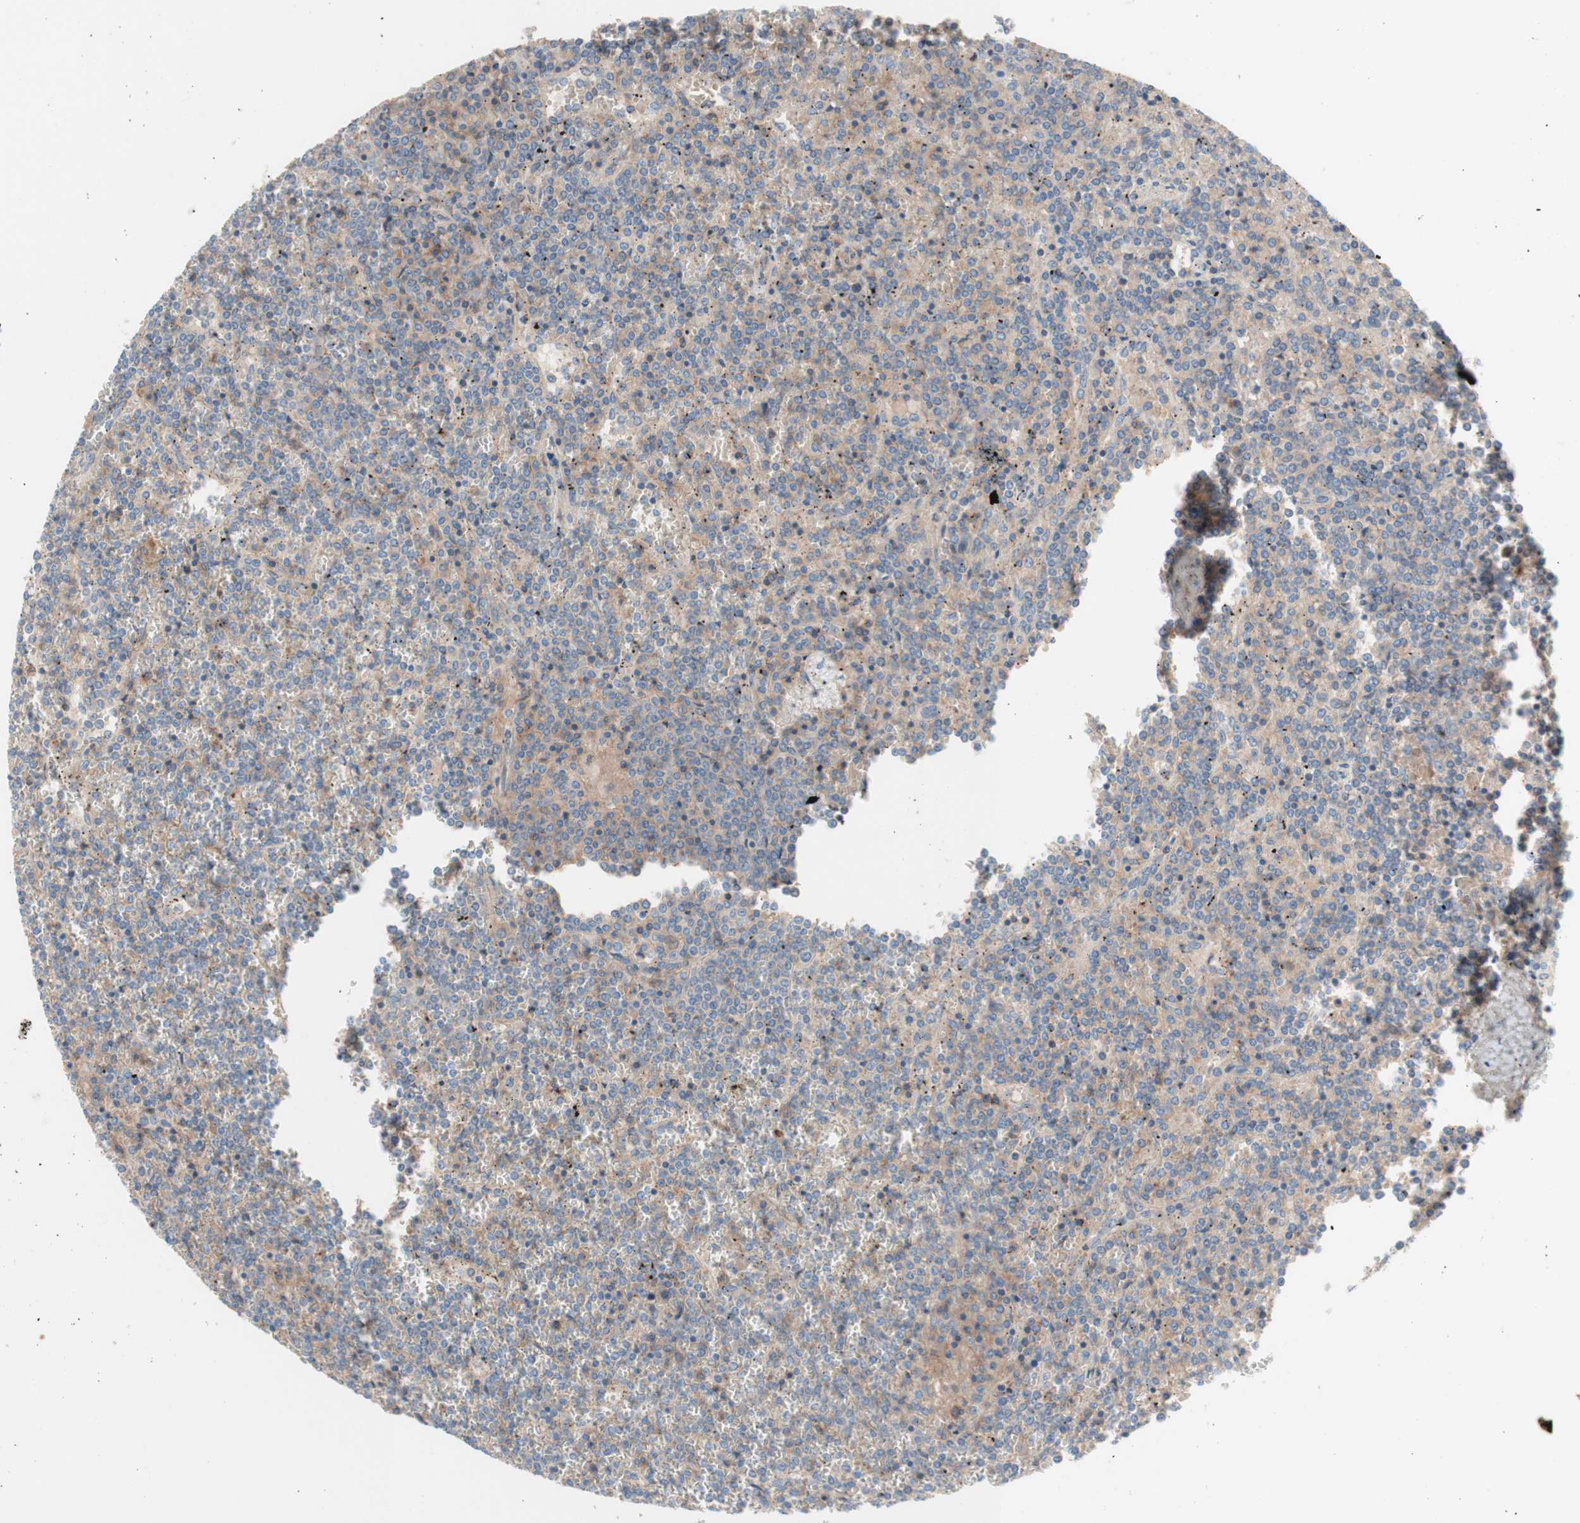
{"staining": {"intensity": "weak", "quantity": ">75%", "location": "cytoplasmic/membranous"}, "tissue": "lymphoma", "cell_type": "Tumor cells", "image_type": "cancer", "snomed": [{"axis": "morphology", "description": "Malignant lymphoma, non-Hodgkin's type, Low grade"}, {"axis": "topography", "description": "Spleen"}], "caption": "Immunohistochemical staining of malignant lymphoma, non-Hodgkin's type (low-grade) reveals low levels of weak cytoplasmic/membranous positivity in about >75% of tumor cells. Using DAB (brown) and hematoxylin (blue) stains, captured at high magnification using brightfield microscopy.", "gene": "CD46", "patient": {"sex": "female", "age": 19}}